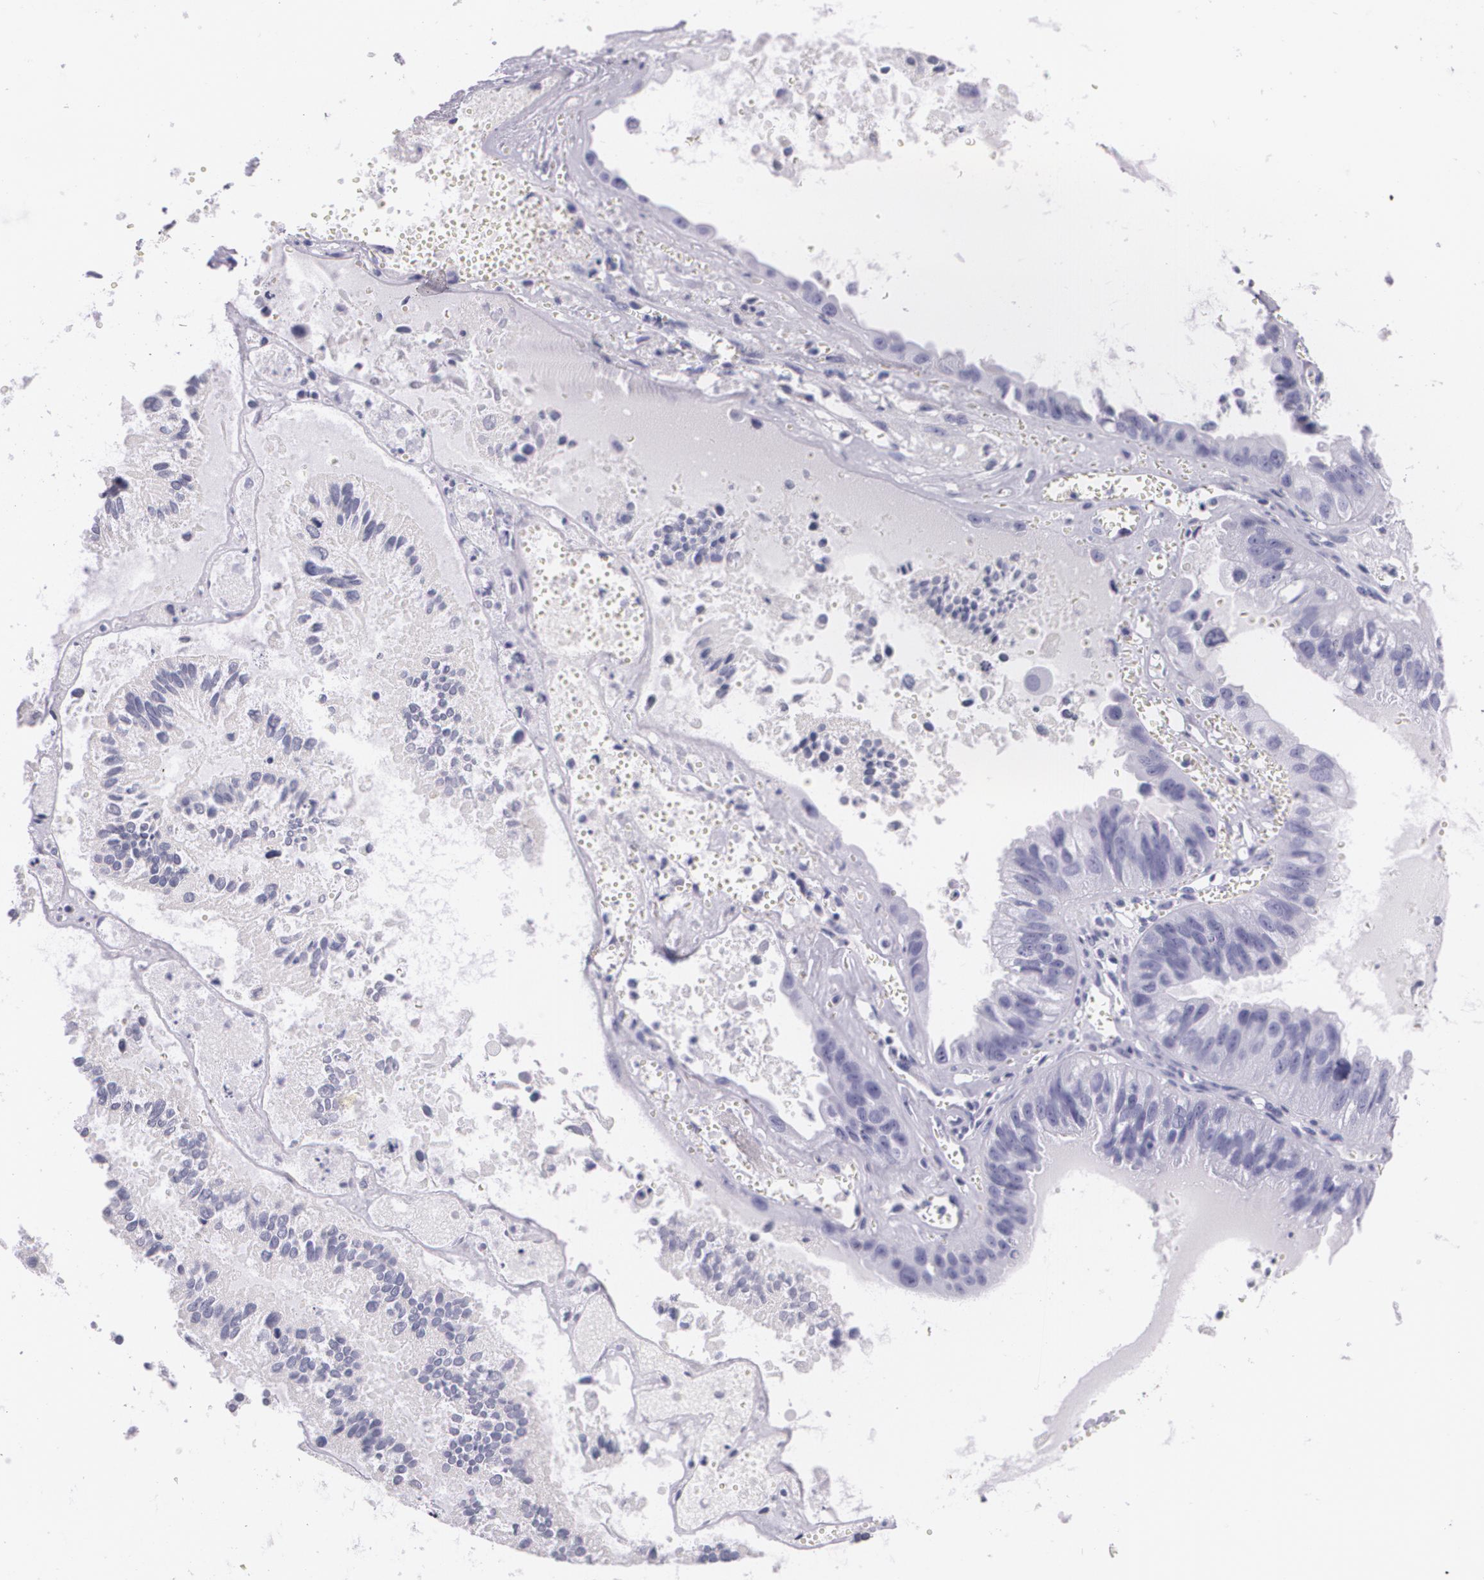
{"staining": {"intensity": "negative", "quantity": "none", "location": "none"}, "tissue": "ovarian cancer", "cell_type": "Tumor cells", "image_type": "cancer", "snomed": [{"axis": "morphology", "description": "Carcinoma, endometroid"}, {"axis": "topography", "description": "Ovary"}], "caption": "The micrograph displays no significant staining in tumor cells of endometroid carcinoma (ovarian).", "gene": "DLG4", "patient": {"sex": "female", "age": 85}}